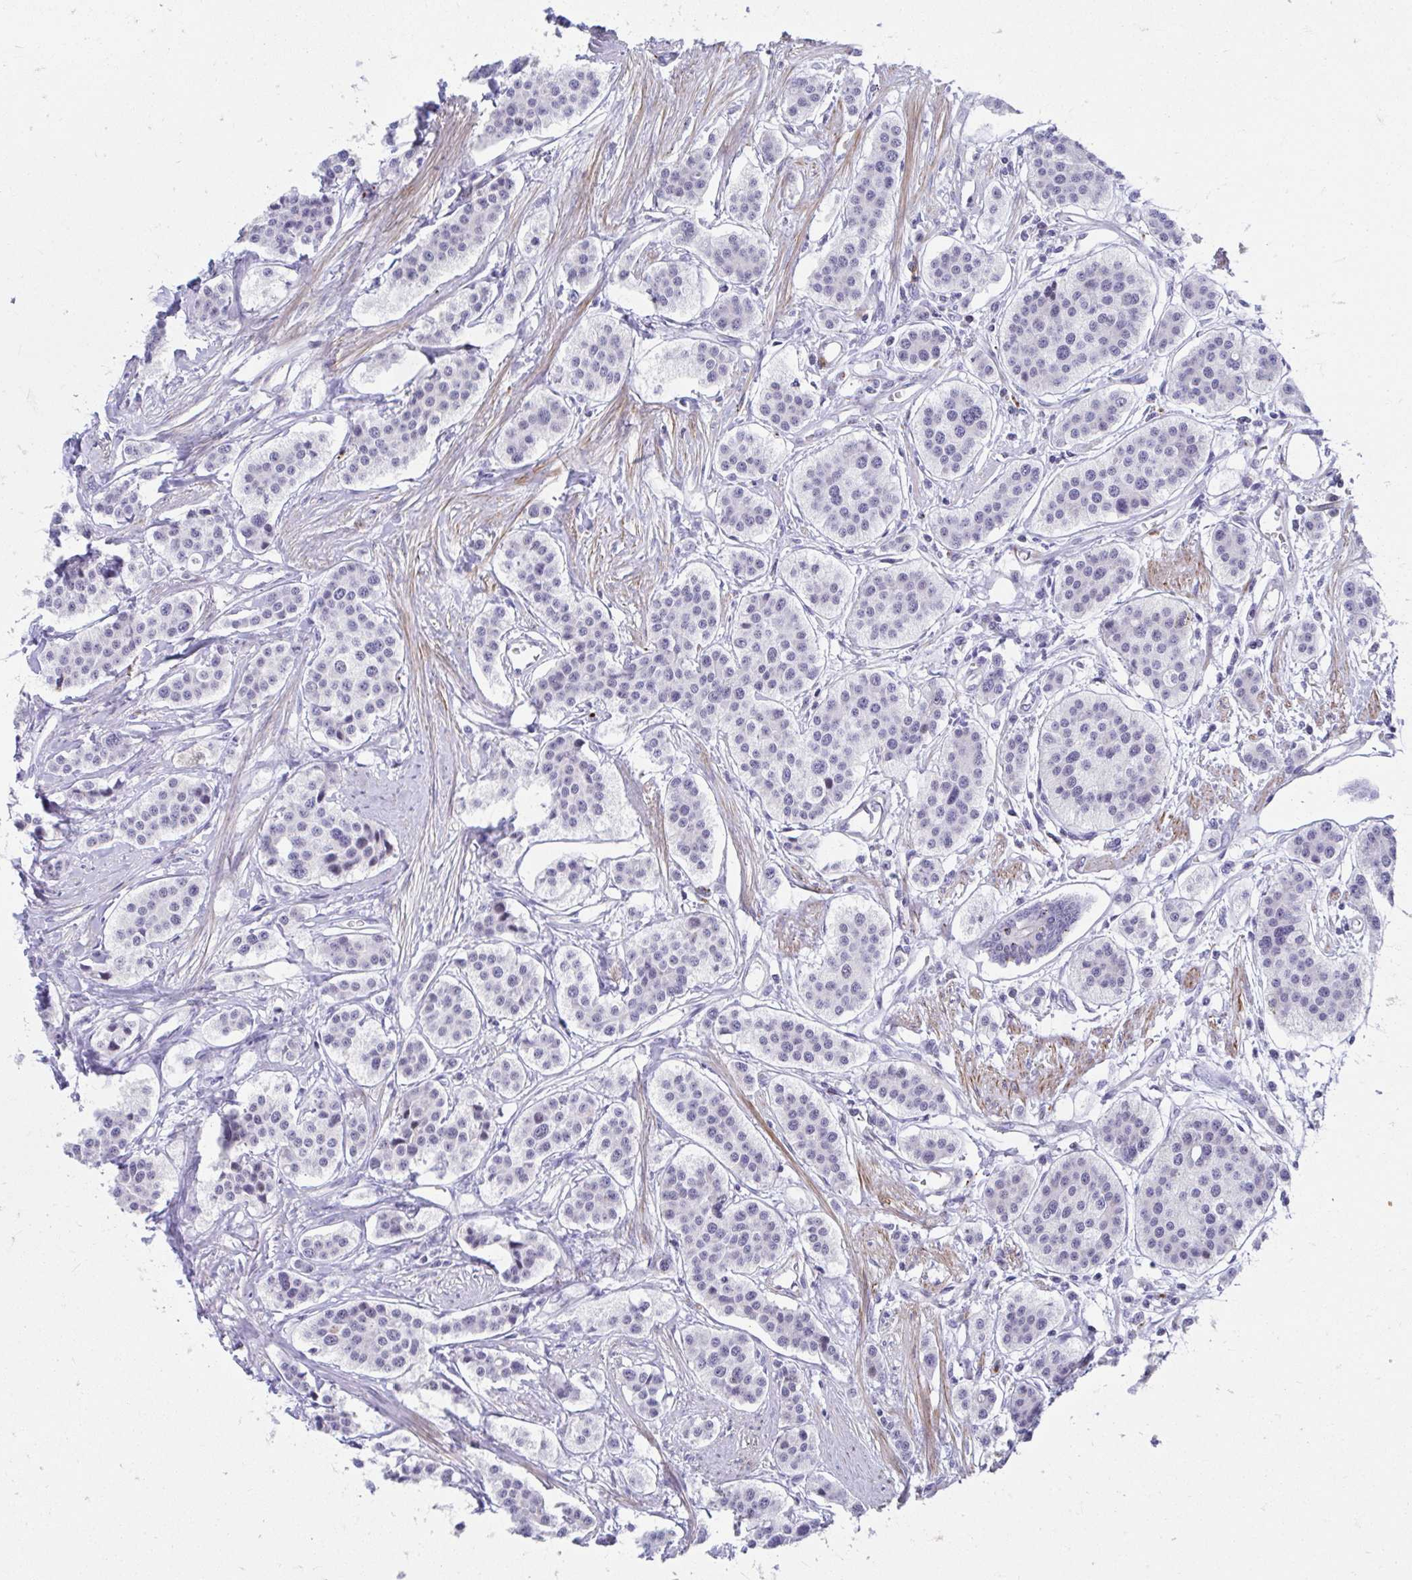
{"staining": {"intensity": "negative", "quantity": "none", "location": "none"}, "tissue": "carcinoid", "cell_type": "Tumor cells", "image_type": "cancer", "snomed": [{"axis": "morphology", "description": "Carcinoid, malignant, NOS"}, {"axis": "topography", "description": "Small intestine"}], "caption": "Protein analysis of carcinoid shows no significant positivity in tumor cells.", "gene": "CSTB", "patient": {"sex": "male", "age": 60}}